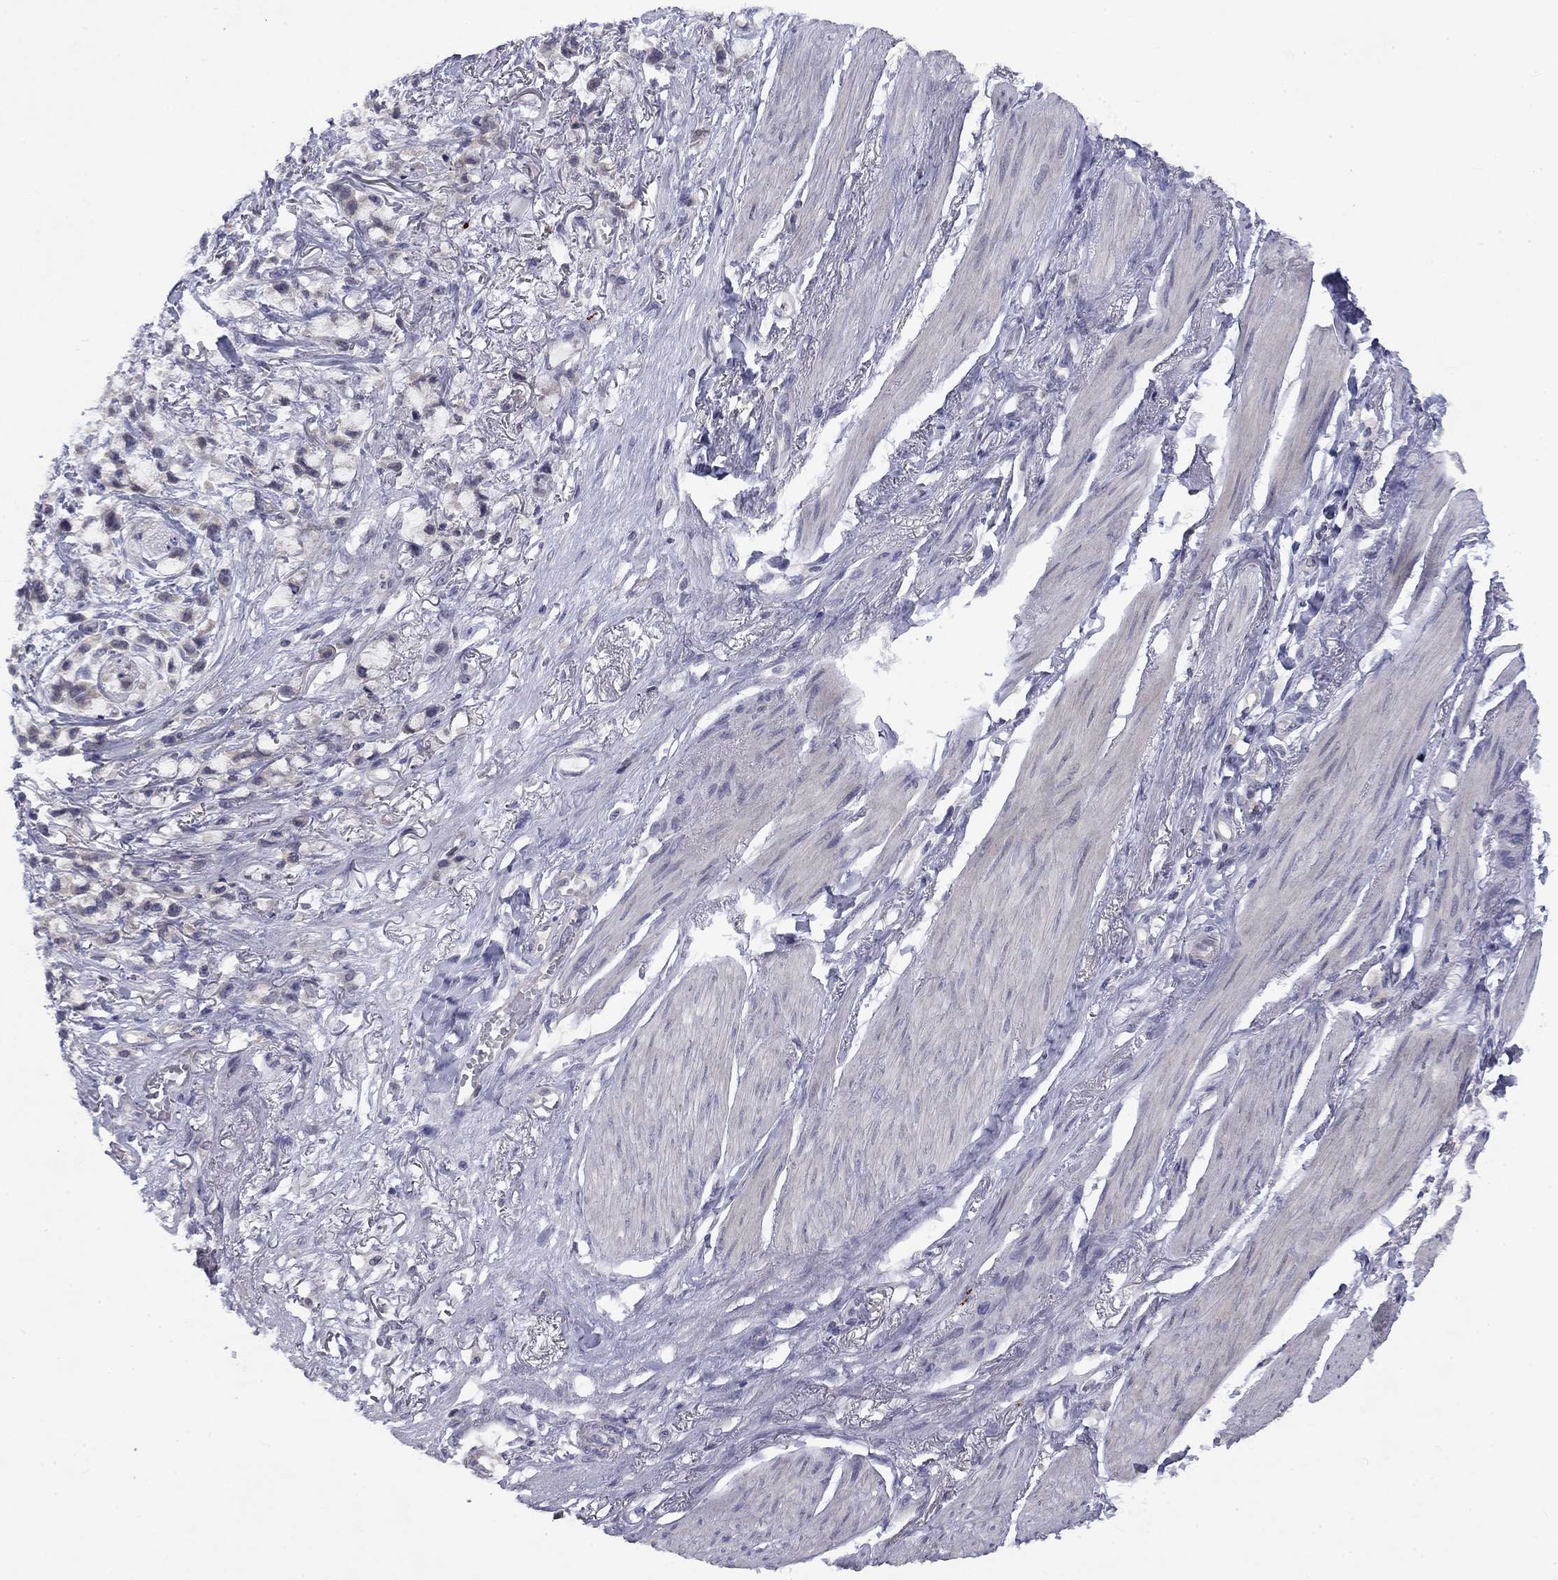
{"staining": {"intensity": "negative", "quantity": "none", "location": "none"}, "tissue": "stomach cancer", "cell_type": "Tumor cells", "image_type": "cancer", "snomed": [{"axis": "morphology", "description": "Adenocarcinoma, NOS"}, {"axis": "topography", "description": "Stomach"}], "caption": "Stomach cancer was stained to show a protein in brown. There is no significant positivity in tumor cells.", "gene": "CACNA1A", "patient": {"sex": "female", "age": 81}}